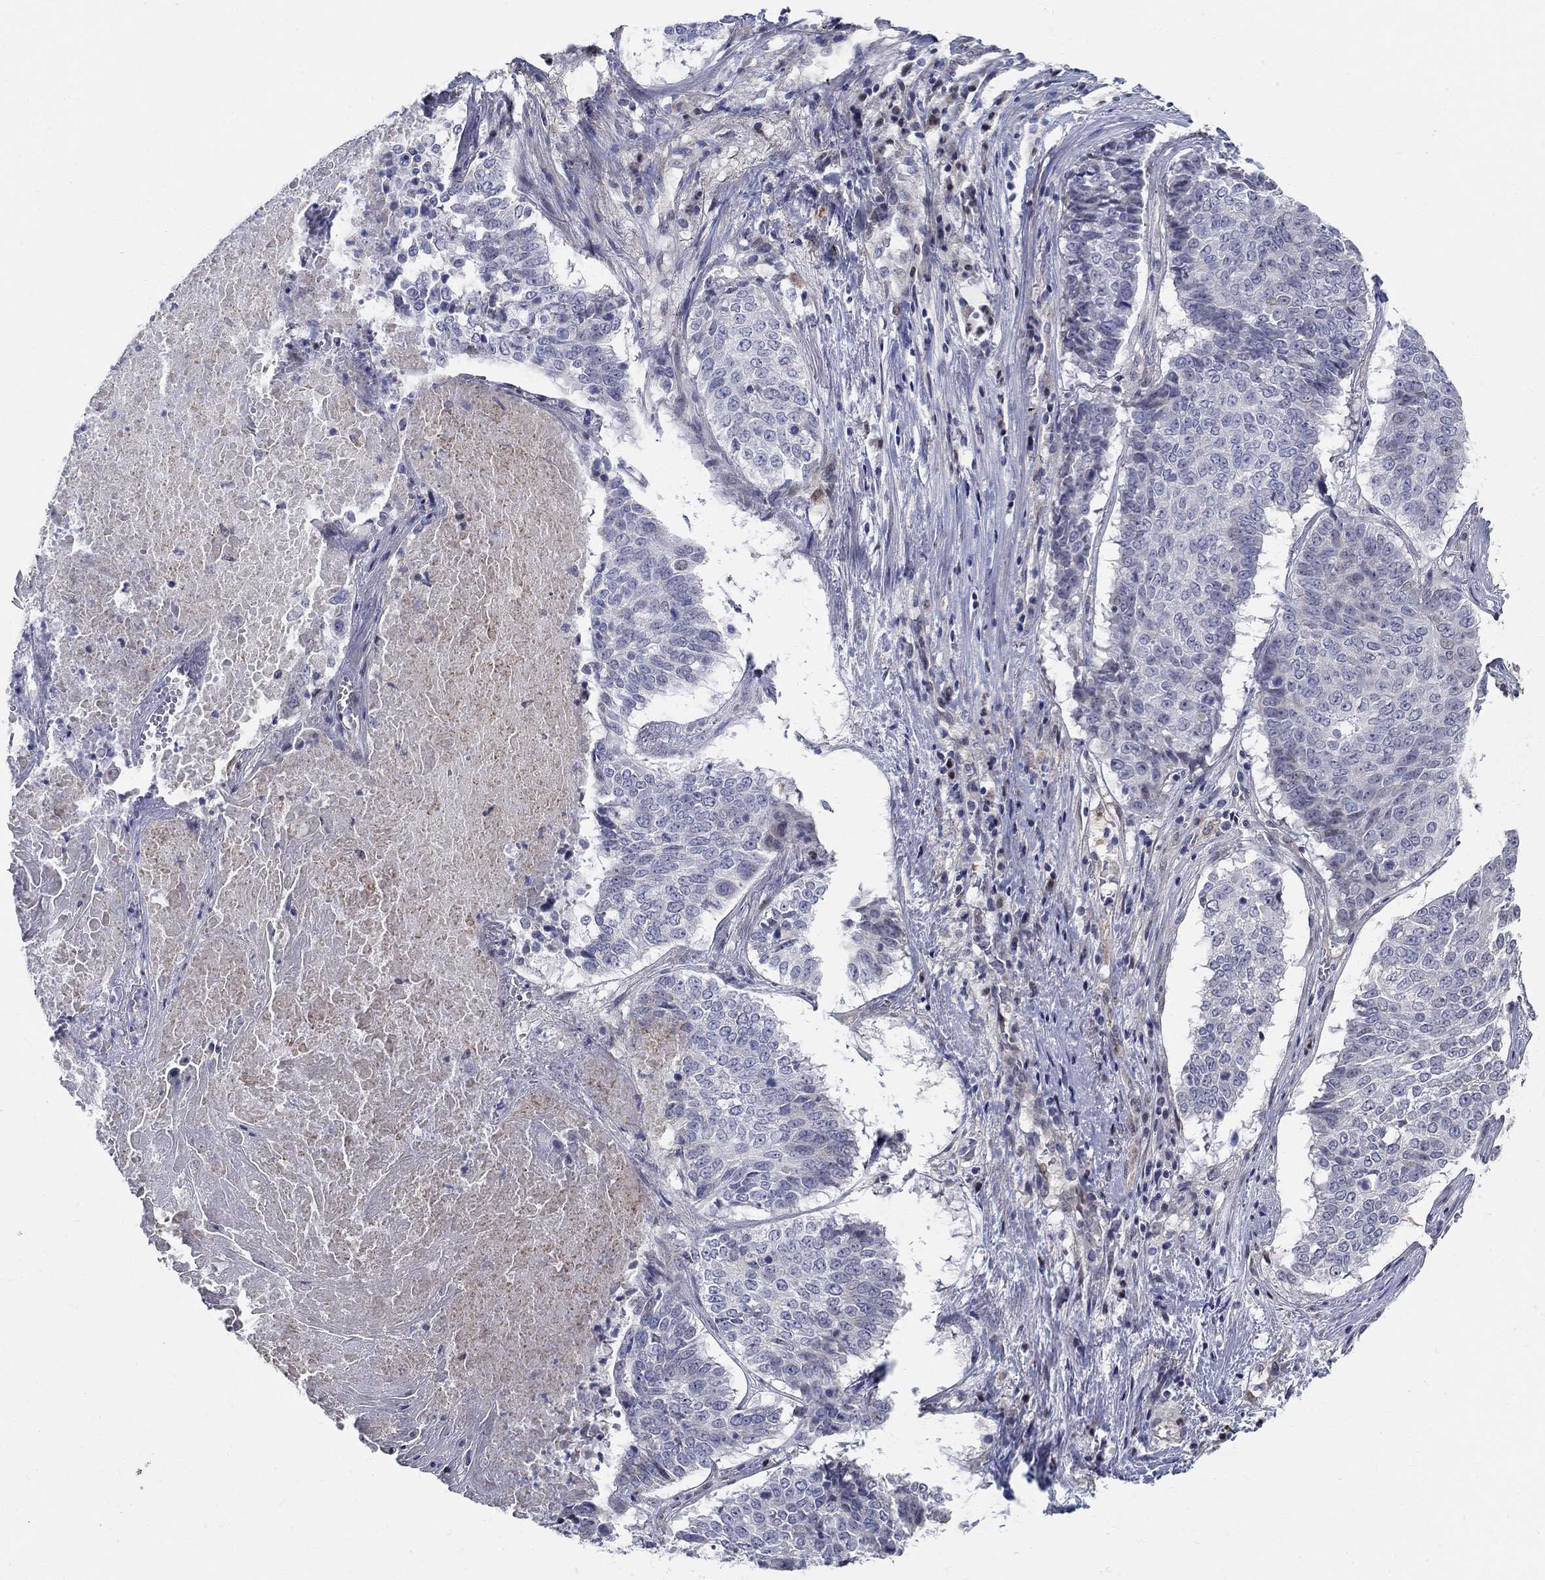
{"staining": {"intensity": "negative", "quantity": "none", "location": "none"}, "tissue": "lung cancer", "cell_type": "Tumor cells", "image_type": "cancer", "snomed": [{"axis": "morphology", "description": "Squamous cell carcinoma, NOS"}, {"axis": "topography", "description": "Lung"}], "caption": "A photomicrograph of human lung cancer is negative for staining in tumor cells.", "gene": "C16orf46", "patient": {"sex": "male", "age": 64}}